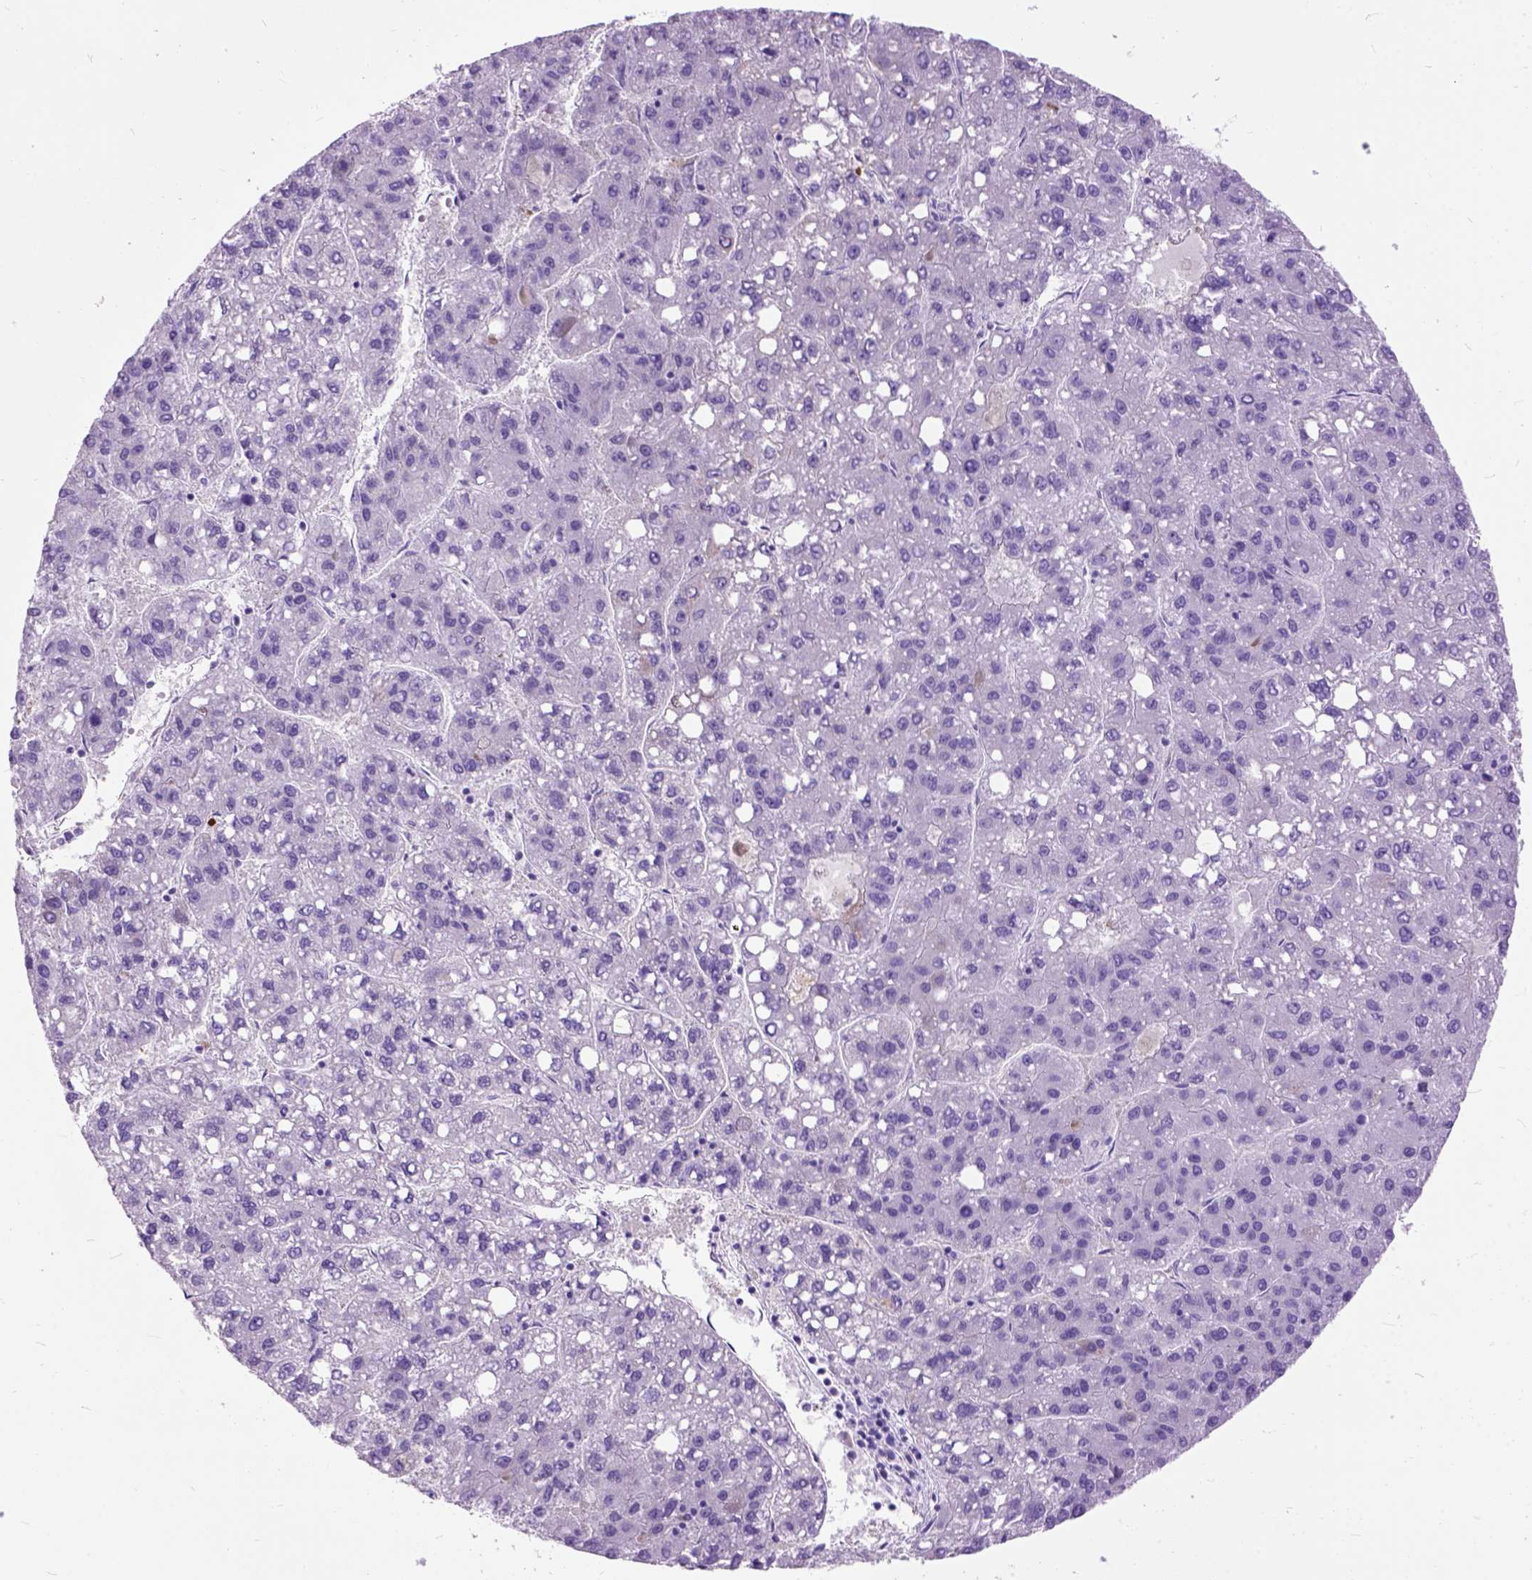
{"staining": {"intensity": "negative", "quantity": "none", "location": "none"}, "tissue": "liver cancer", "cell_type": "Tumor cells", "image_type": "cancer", "snomed": [{"axis": "morphology", "description": "Carcinoma, Hepatocellular, NOS"}, {"axis": "topography", "description": "Liver"}], "caption": "Tumor cells show no significant expression in hepatocellular carcinoma (liver).", "gene": "MAPT", "patient": {"sex": "female", "age": 82}}